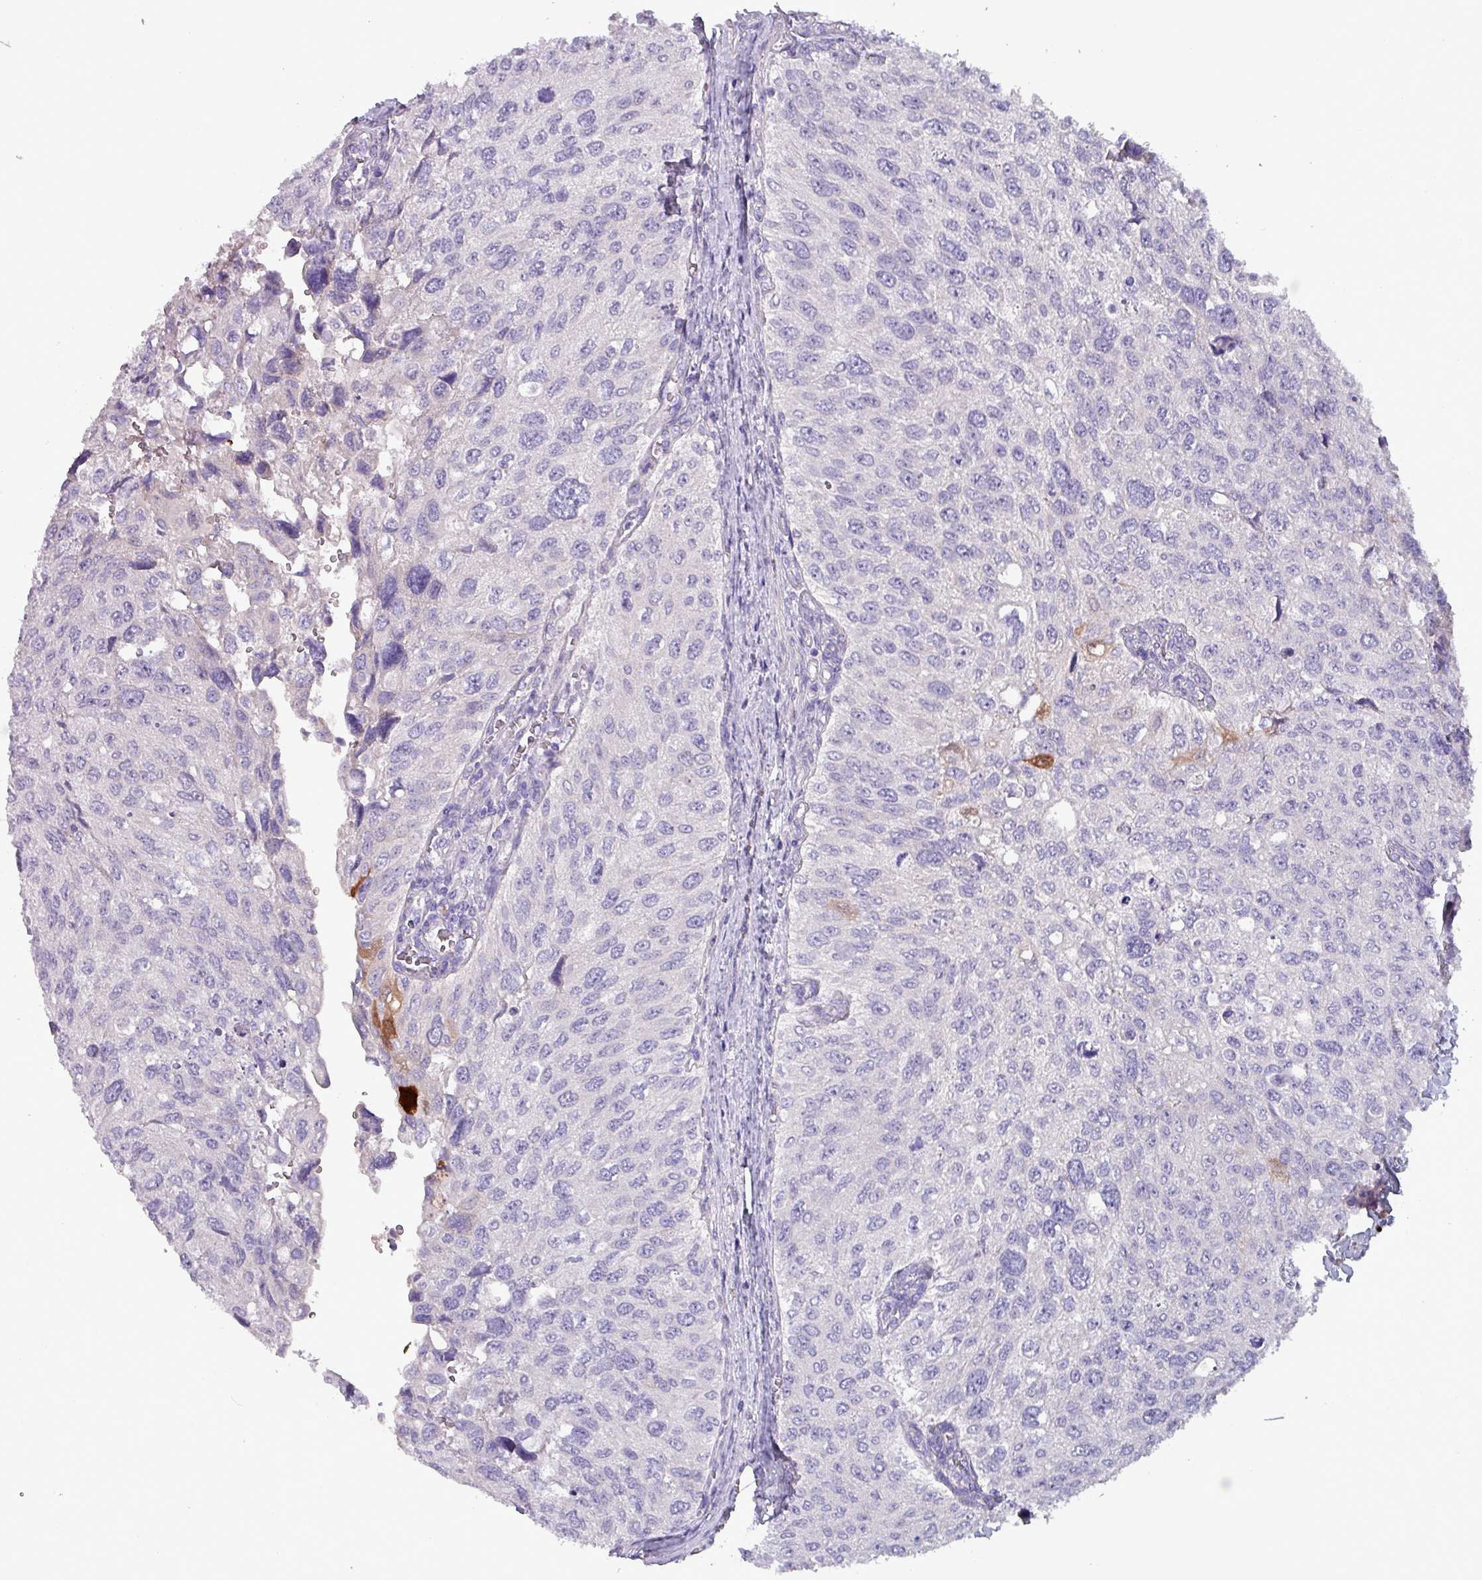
{"staining": {"intensity": "moderate", "quantity": "<25%", "location": "cytoplasmic/membranous"}, "tissue": "urothelial cancer", "cell_type": "Tumor cells", "image_type": "cancer", "snomed": [{"axis": "morphology", "description": "Urothelial carcinoma, NOS"}, {"axis": "topography", "description": "Urinary bladder"}], "caption": "Brown immunohistochemical staining in transitional cell carcinoma shows moderate cytoplasmic/membranous positivity in approximately <25% of tumor cells.", "gene": "HSD3B7", "patient": {"sex": "male", "age": 80}}